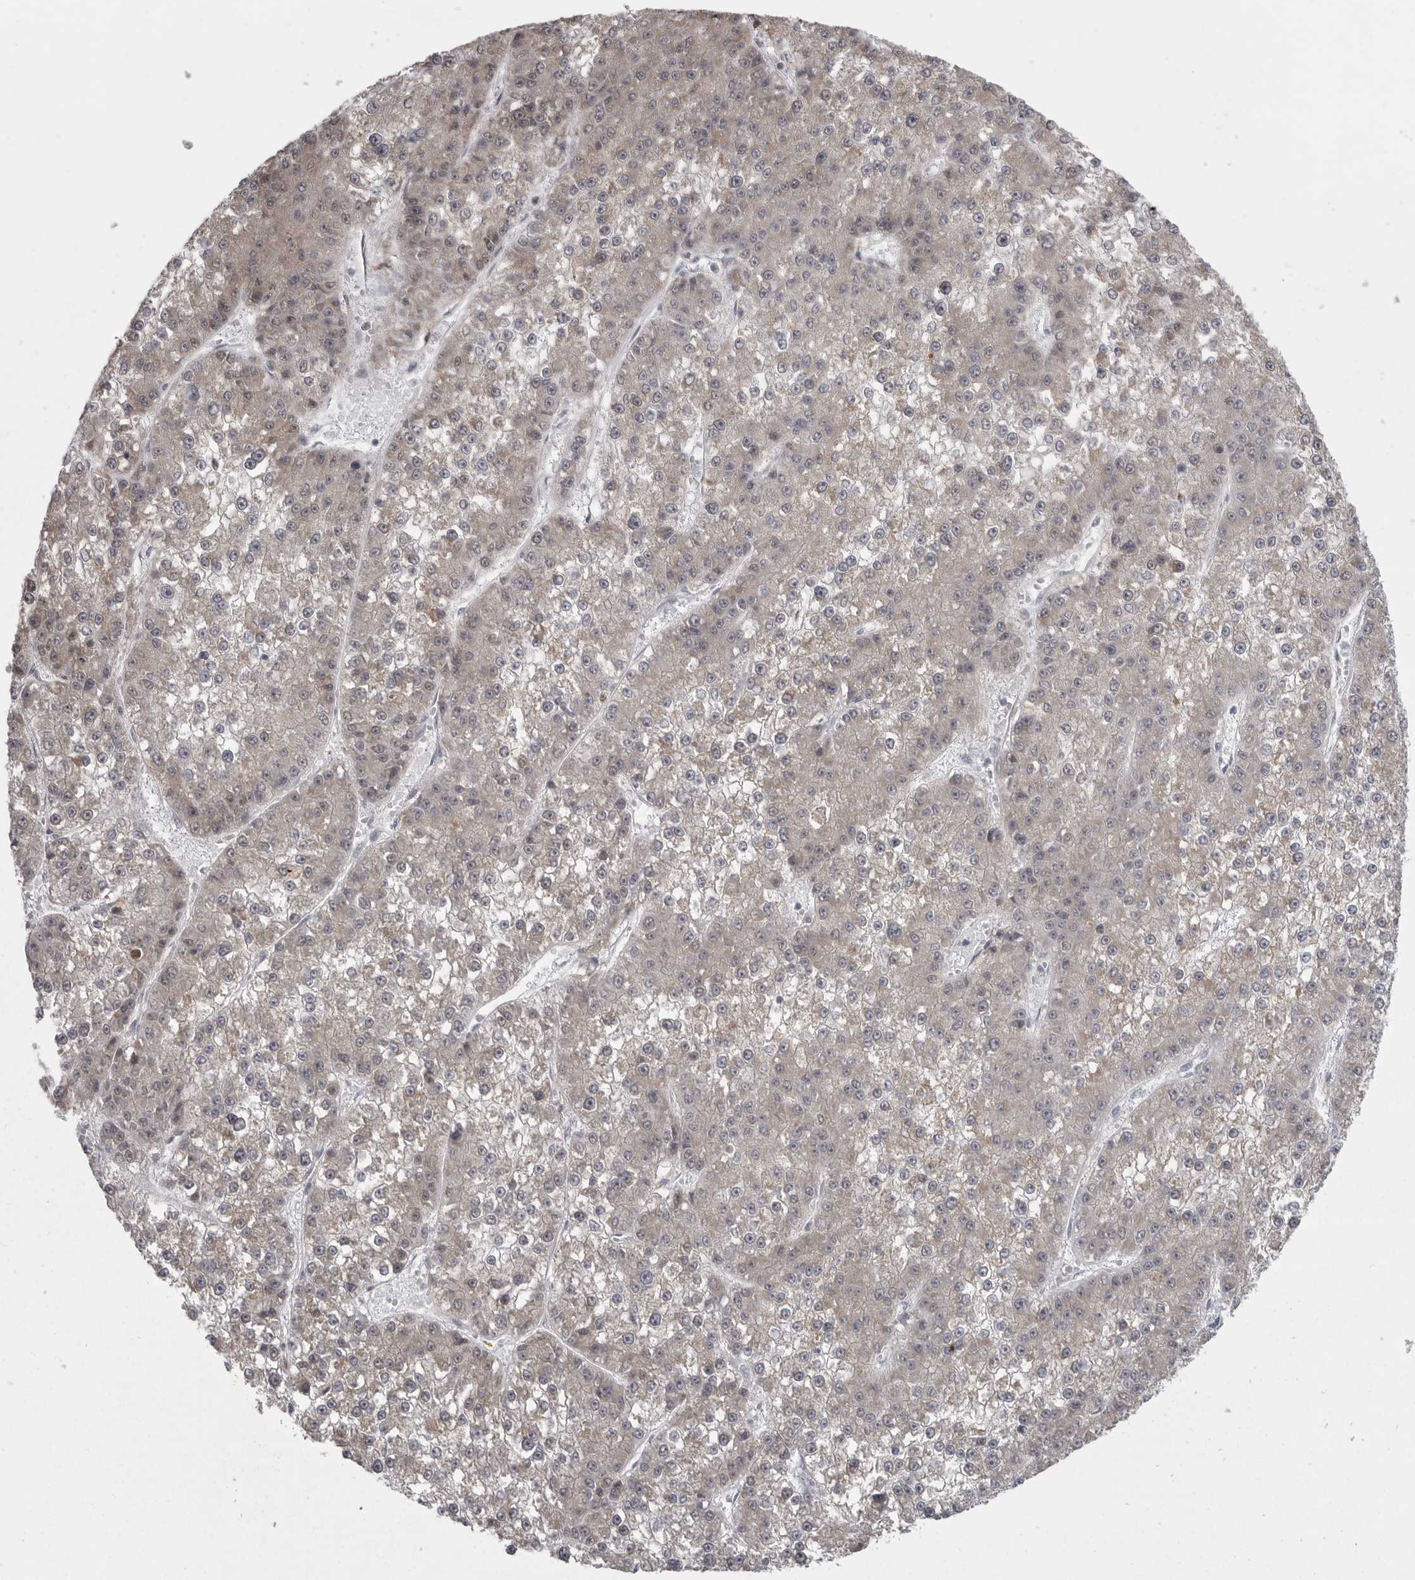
{"staining": {"intensity": "negative", "quantity": "none", "location": "none"}, "tissue": "liver cancer", "cell_type": "Tumor cells", "image_type": "cancer", "snomed": [{"axis": "morphology", "description": "Carcinoma, Hepatocellular, NOS"}, {"axis": "topography", "description": "Liver"}], "caption": "Tumor cells show no significant positivity in liver hepatocellular carcinoma. (Stains: DAB immunohistochemistry with hematoxylin counter stain, Microscopy: brightfield microscopy at high magnification).", "gene": "PPP1R9A", "patient": {"sex": "female", "age": 73}}